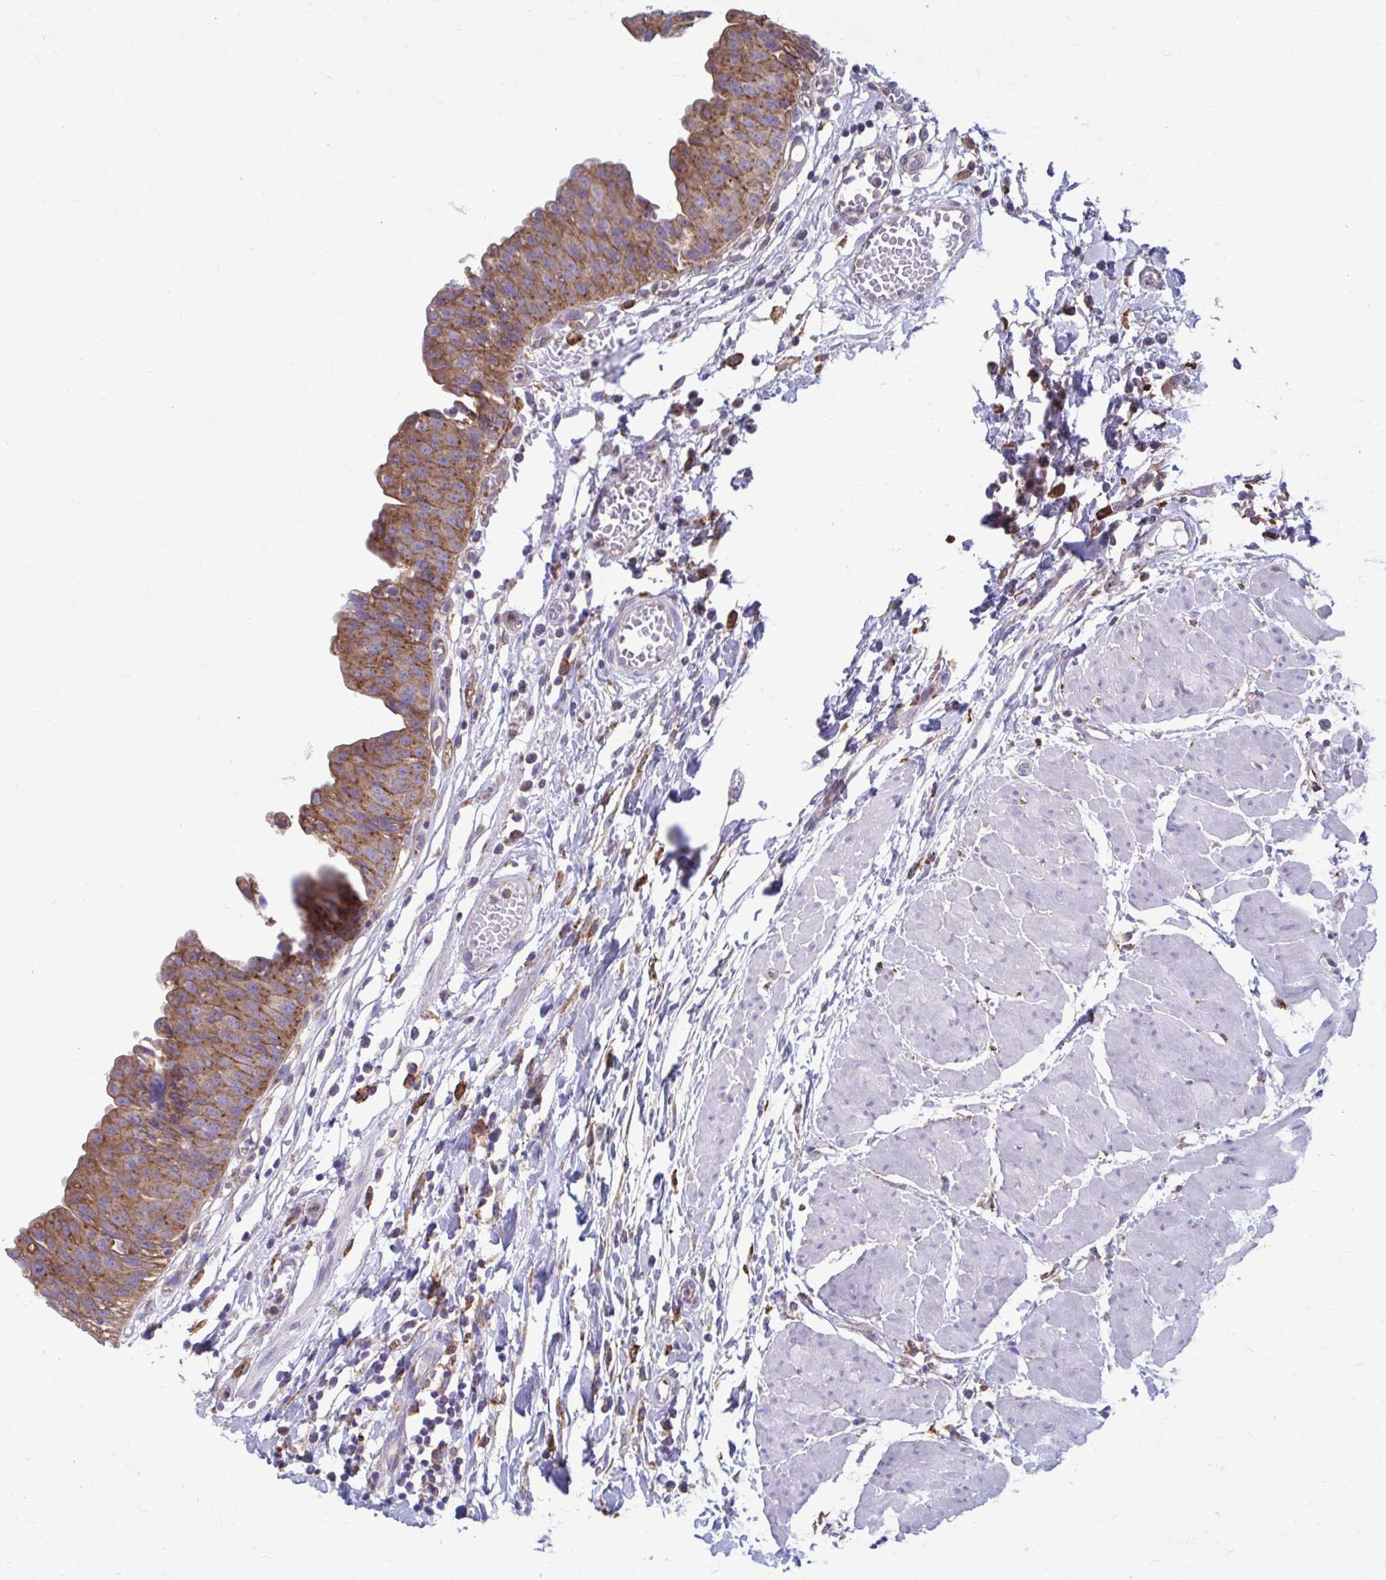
{"staining": {"intensity": "moderate", "quantity": ">75%", "location": "cytoplasmic/membranous"}, "tissue": "urinary bladder", "cell_type": "Urothelial cells", "image_type": "normal", "snomed": [{"axis": "morphology", "description": "Normal tissue, NOS"}, {"axis": "topography", "description": "Urinary bladder"}], "caption": "Urinary bladder stained with DAB immunohistochemistry demonstrates medium levels of moderate cytoplasmic/membranous positivity in approximately >75% of urothelial cells. Immunohistochemistry (ihc) stains the protein of interest in brown and the nuclei are stained blue.", "gene": "CLTA", "patient": {"sex": "male", "age": 64}}